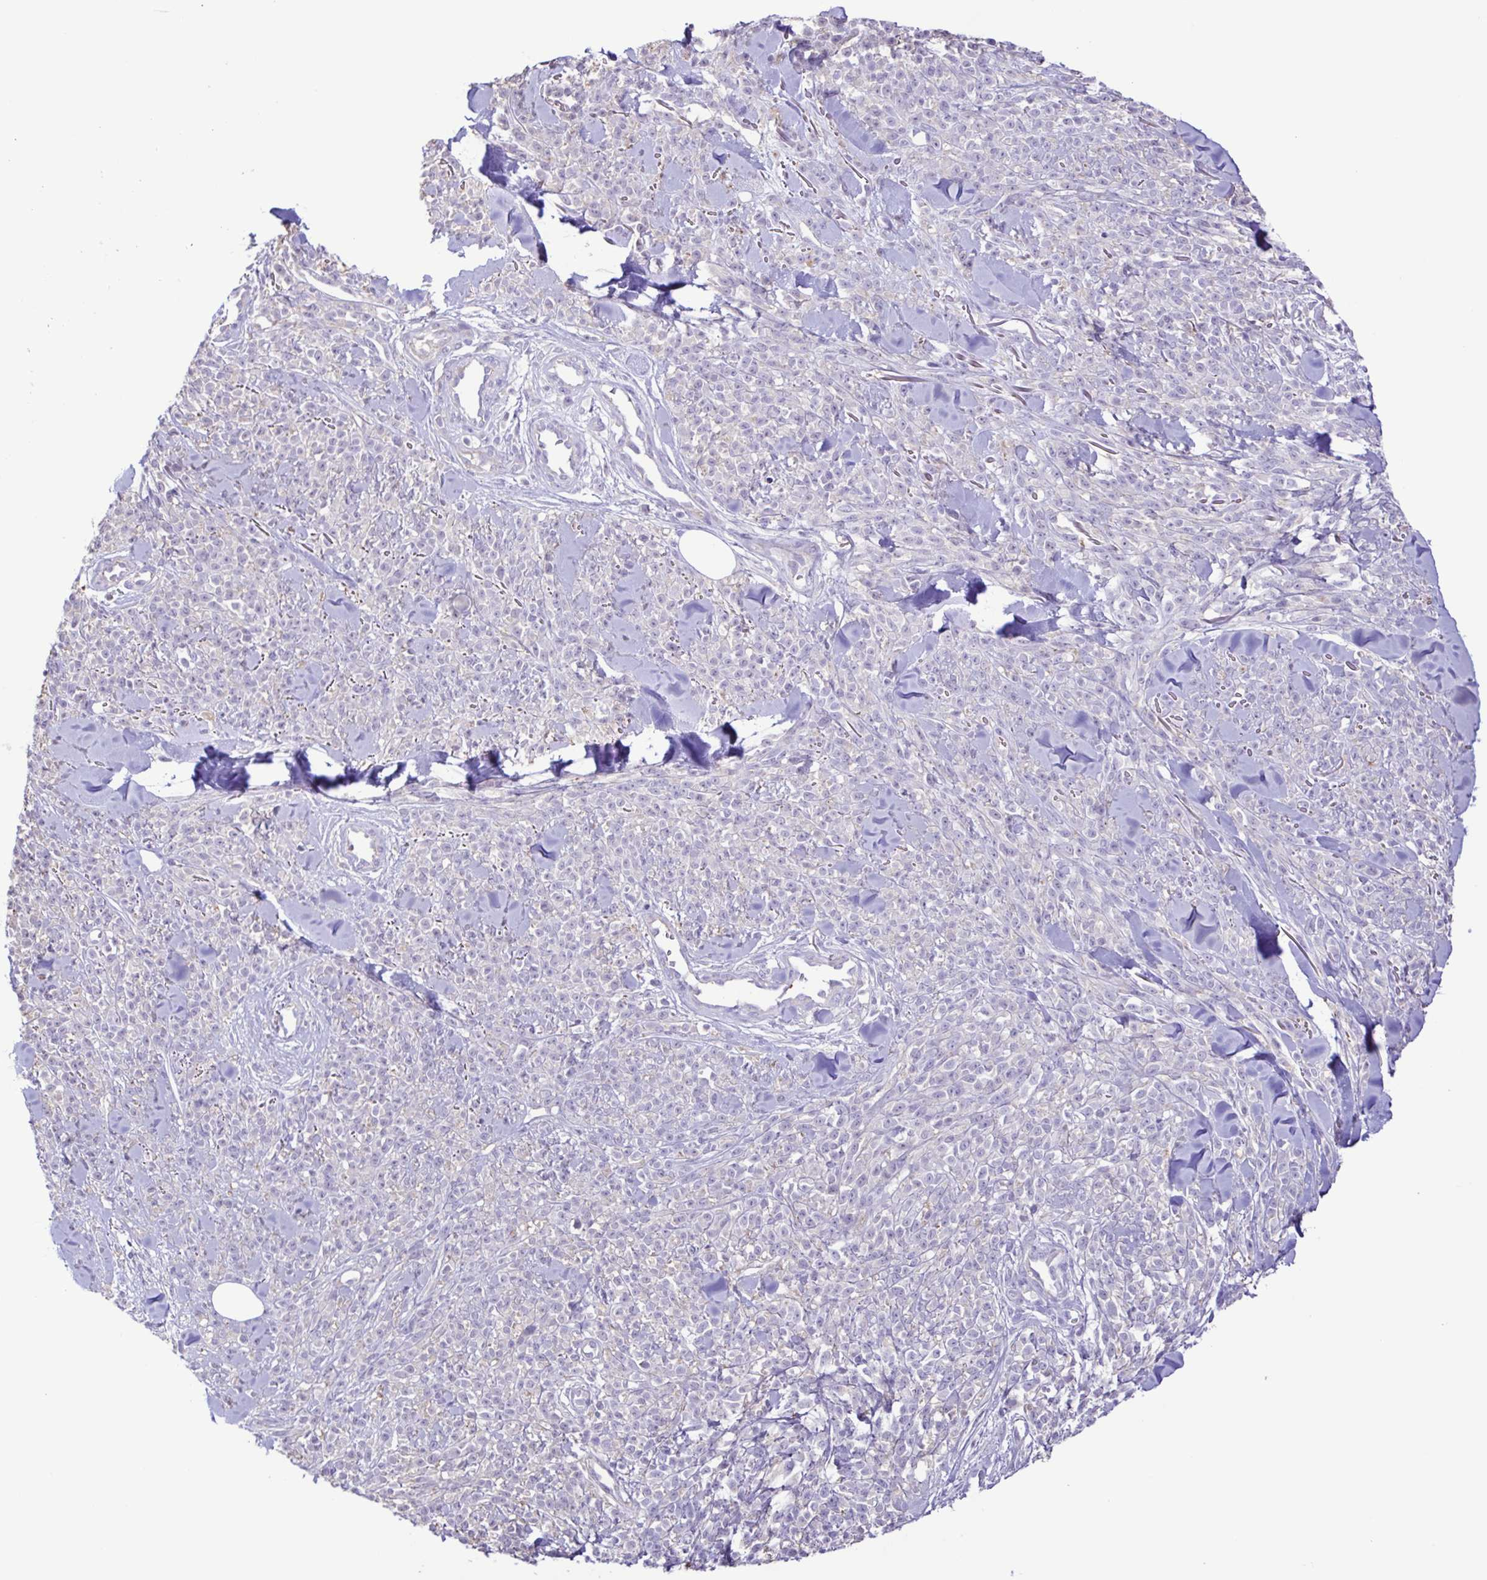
{"staining": {"intensity": "negative", "quantity": "none", "location": "none"}, "tissue": "melanoma", "cell_type": "Tumor cells", "image_type": "cancer", "snomed": [{"axis": "morphology", "description": "Malignant melanoma, NOS"}, {"axis": "topography", "description": "Skin"}, {"axis": "topography", "description": "Skin of trunk"}], "caption": "Tumor cells show no significant protein positivity in malignant melanoma. (DAB immunohistochemistry (IHC) visualized using brightfield microscopy, high magnification).", "gene": "CYP17A1", "patient": {"sex": "male", "age": 74}}